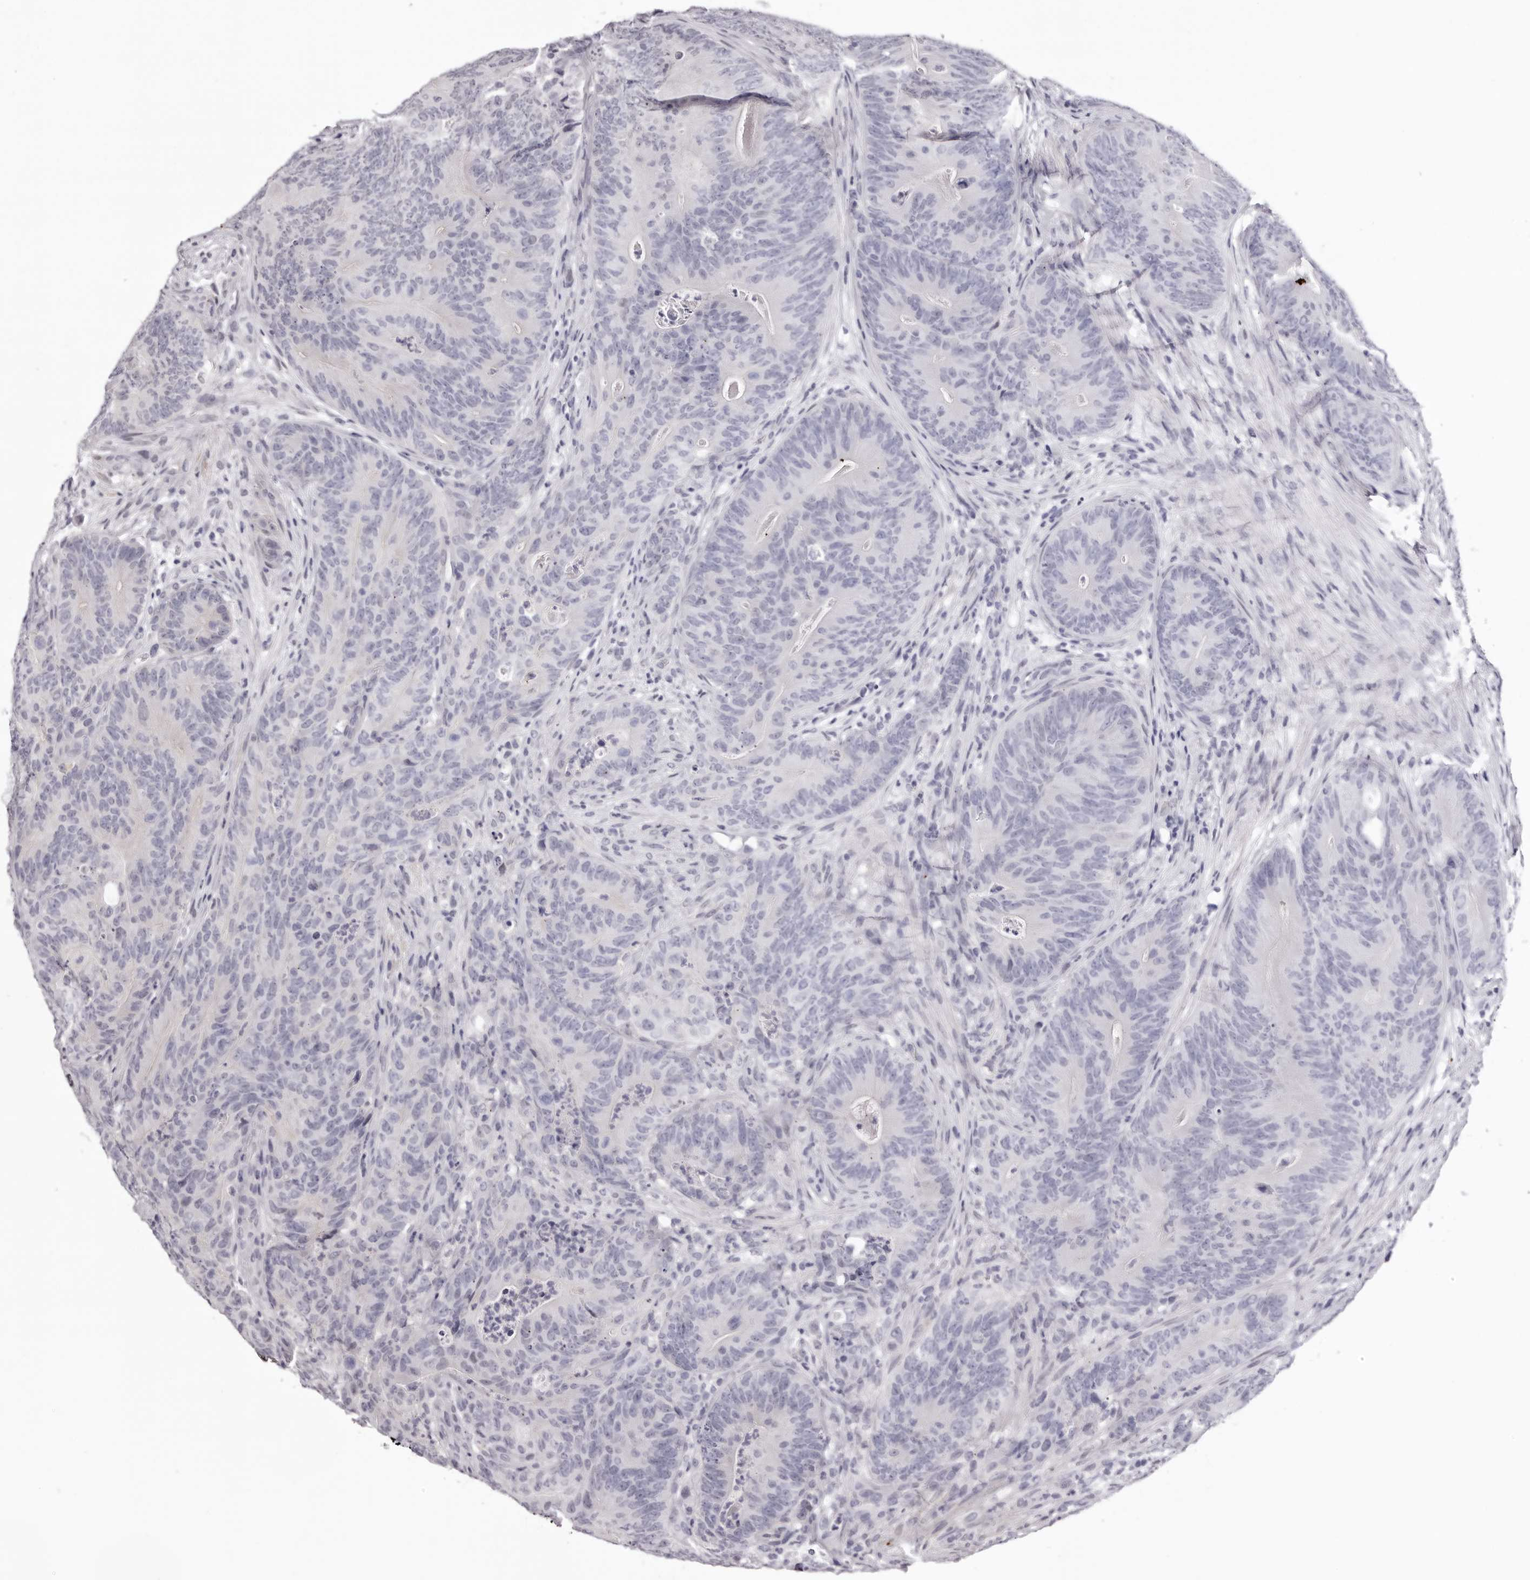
{"staining": {"intensity": "negative", "quantity": "none", "location": "none"}, "tissue": "colorectal cancer", "cell_type": "Tumor cells", "image_type": "cancer", "snomed": [{"axis": "morphology", "description": "Normal tissue, NOS"}, {"axis": "topography", "description": "Colon"}], "caption": "Immunohistochemical staining of colorectal cancer exhibits no significant staining in tumor cells. The staining was performed using DAB (3,3'-diaminobenzidine) to visualize the protein expression in brown, while the nuclei were stained in blue with hematoxylin (Magnification: 20x).", "gene": "FBXO5", "patient": {"sex": "female", "age": 82}}